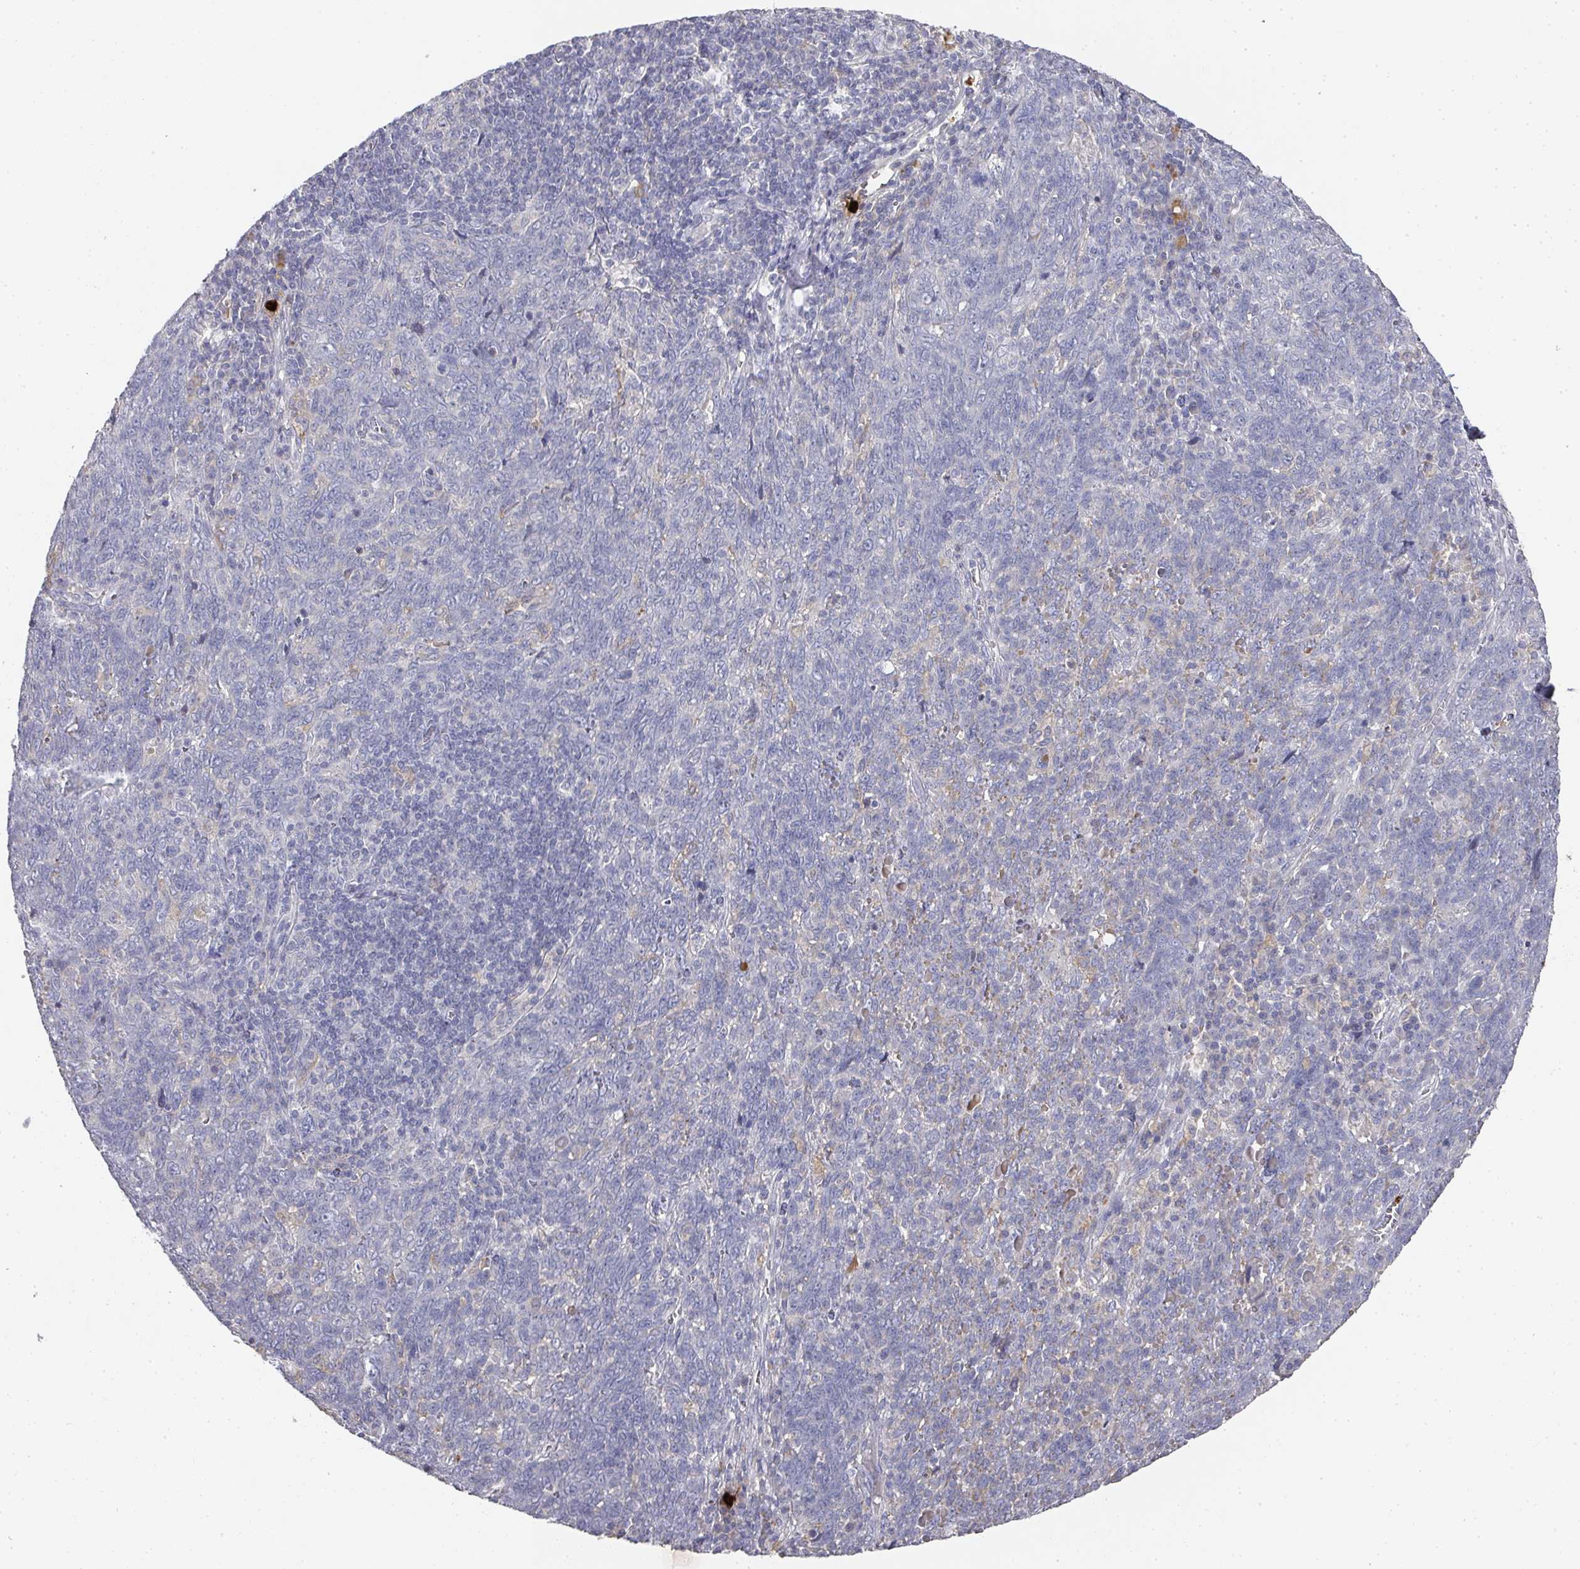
{"staining": {"intensity": "negative", "quantity": "none", "location": "none"}, "tissue": "lung cancer", "cell_type": "Tumor cells", "image_type": "cancer", "snomed": [{"axis": "morphology", "description": "Squamous cell carcinoma, NOS"}, {"axis": "topography", "description": "Lung"}], "caption": "The immunohistochemistry (IHC) micrograph has no significant staining in tumor cells of lung cancer tissue.", "gene": "CAMP", "patient": {"sex": "female", "age": 72}}